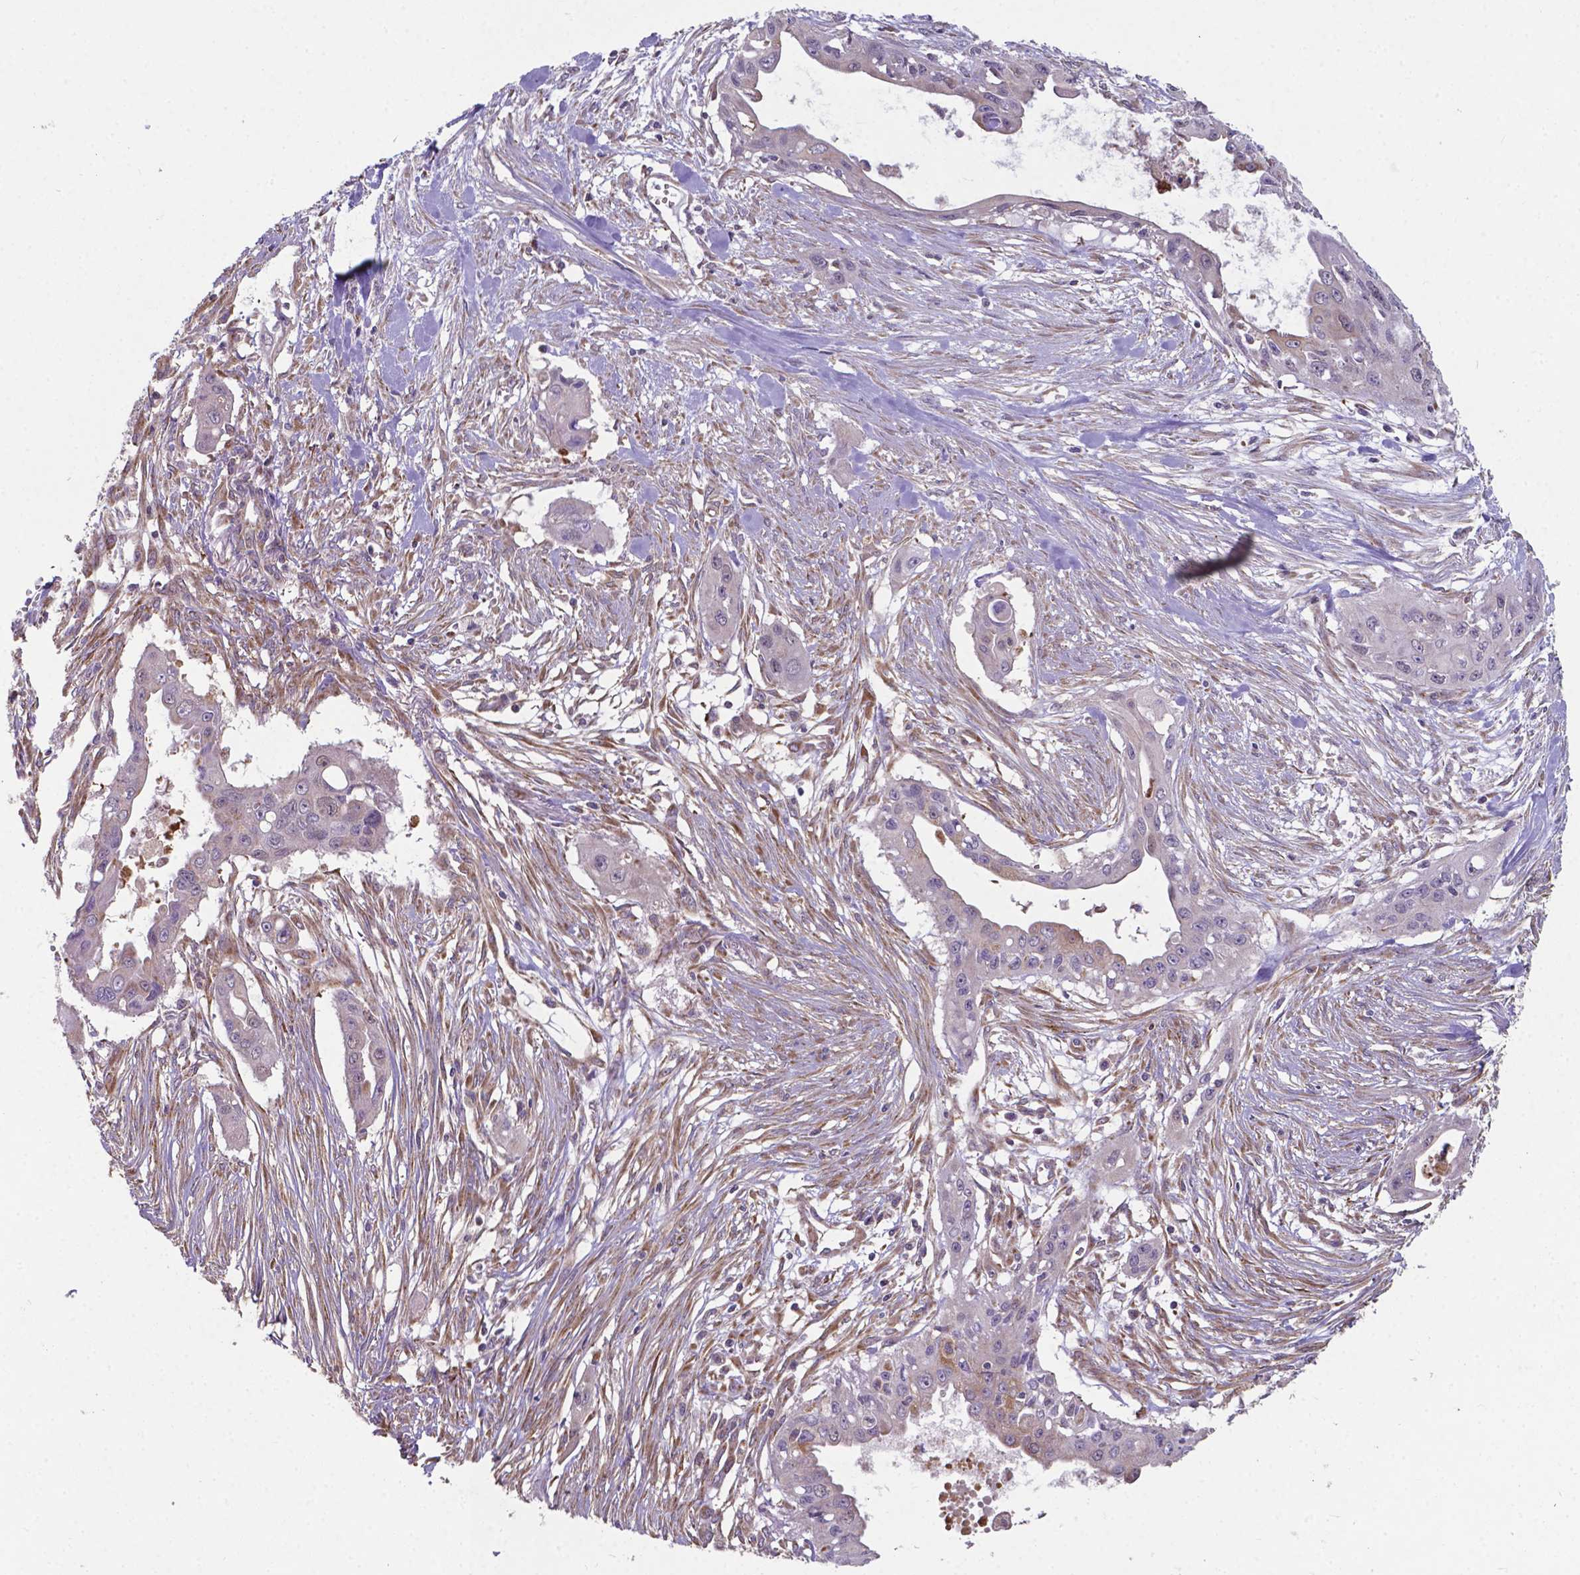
{"staining": {"intensity": "negative", "quantity": "none", "location": "none"}, "tissue": "pancreatic cancer", "cell_type": "Tumor cells", "image_type": "cancer", "snomed": [{"axis": "morphology", "description": "Adenocarcinoma, NOS"}, {"axis": "topography", "description": "Pancreas"}], "caption": "IHC of pancreatic cancer (adenocarcinoma) displays no expression in tumor cells.", "gene": "FAM114A1", "patient": {"sex": "male", "age": 60}}